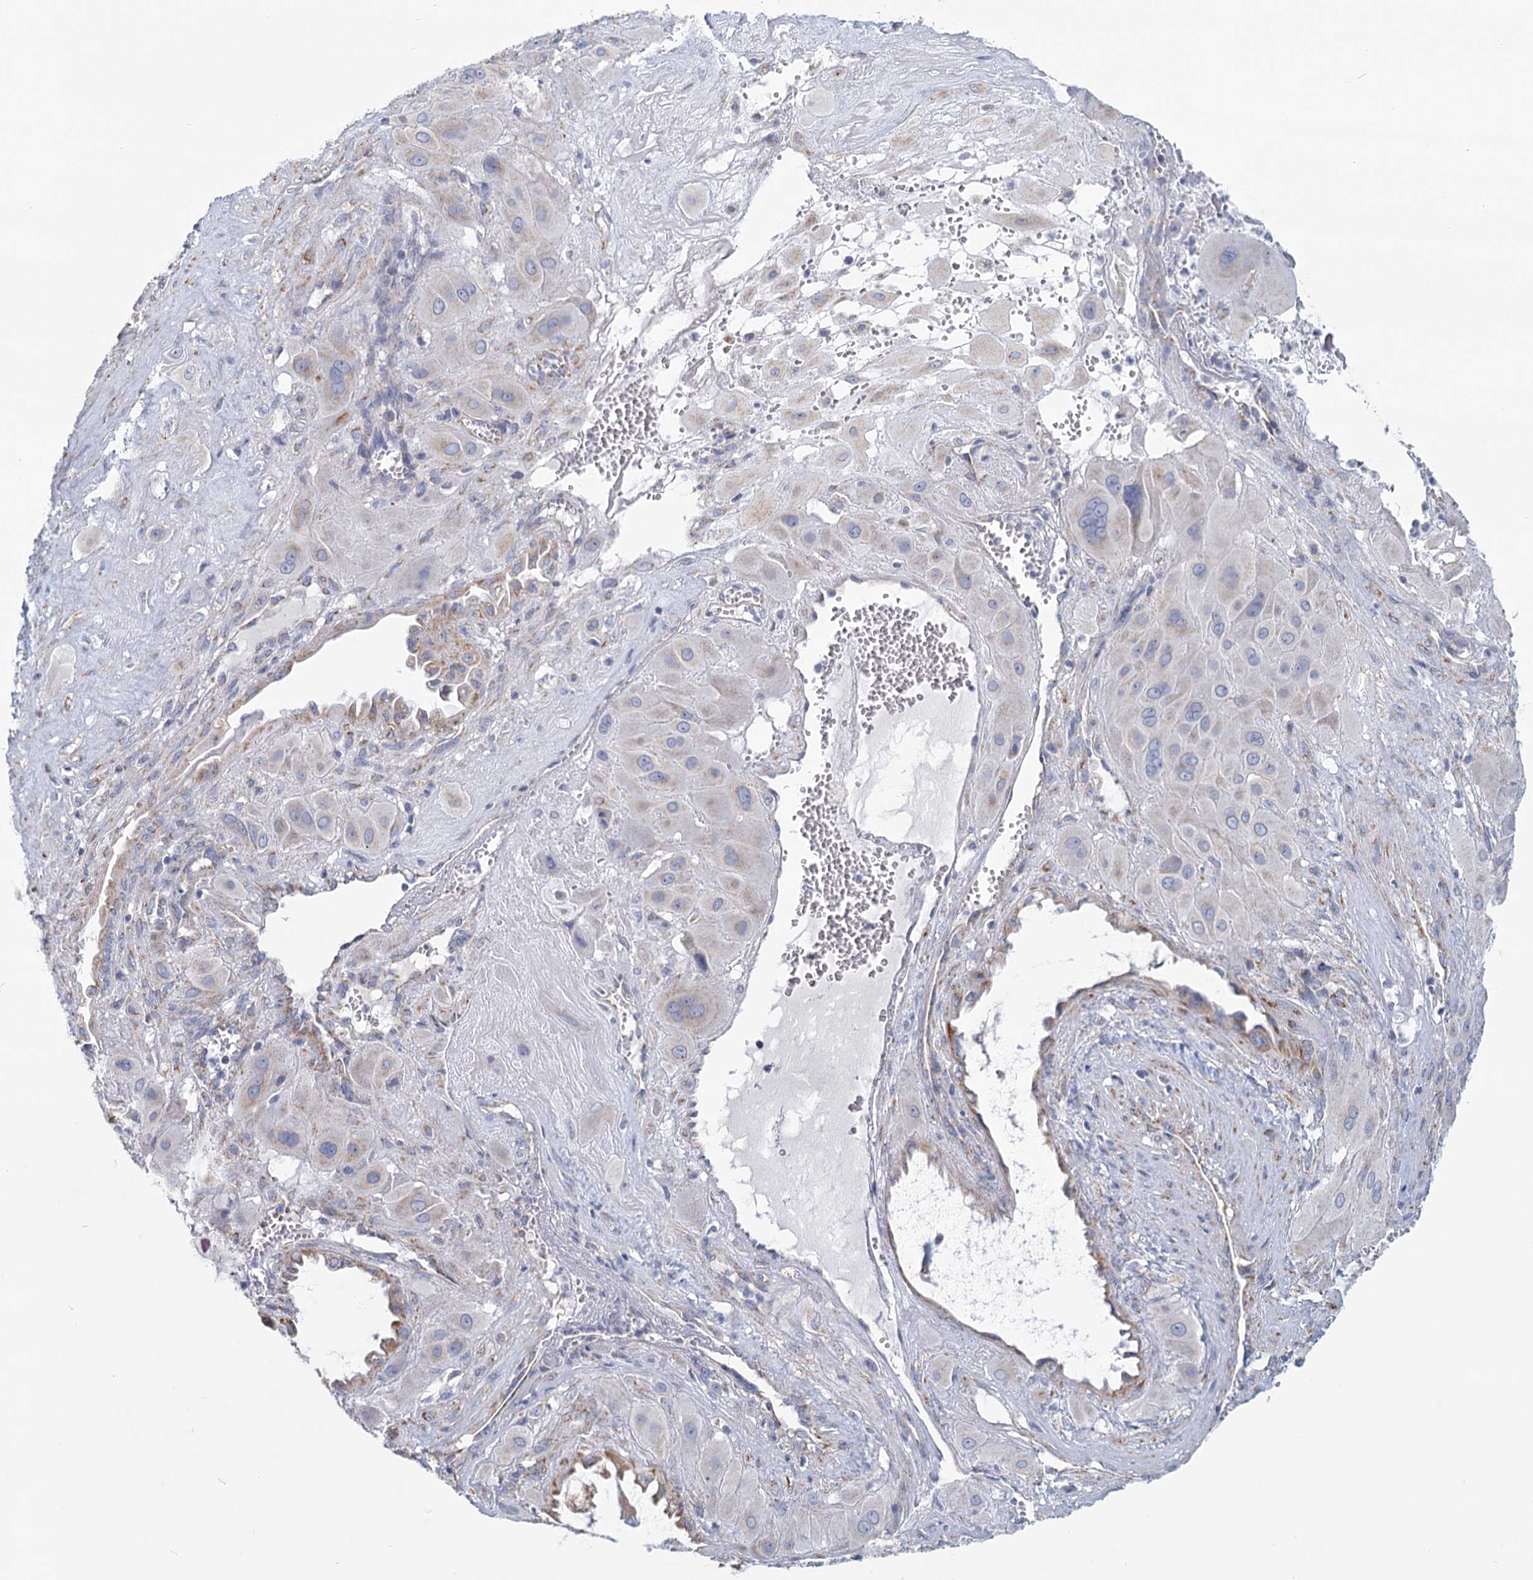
{"staining": {"intensity": "negative", "quantity": "none", "location": "none"}, "tissue": "cervical cancer", "cell_type": "Tumor cells", "image_type": "cancer", "snomed": [{"axis": "morphology", "description": "Squamous cell carcinoma, NOS"}, {"axis": "topography", "description": "Cervix"}], "caption": "A histopathology image of cervical cancer stained for a protein displays no brown staining in tumor cells.", "gene": "NDUFC2", "patient": {"sex": "female", "age": 34}}